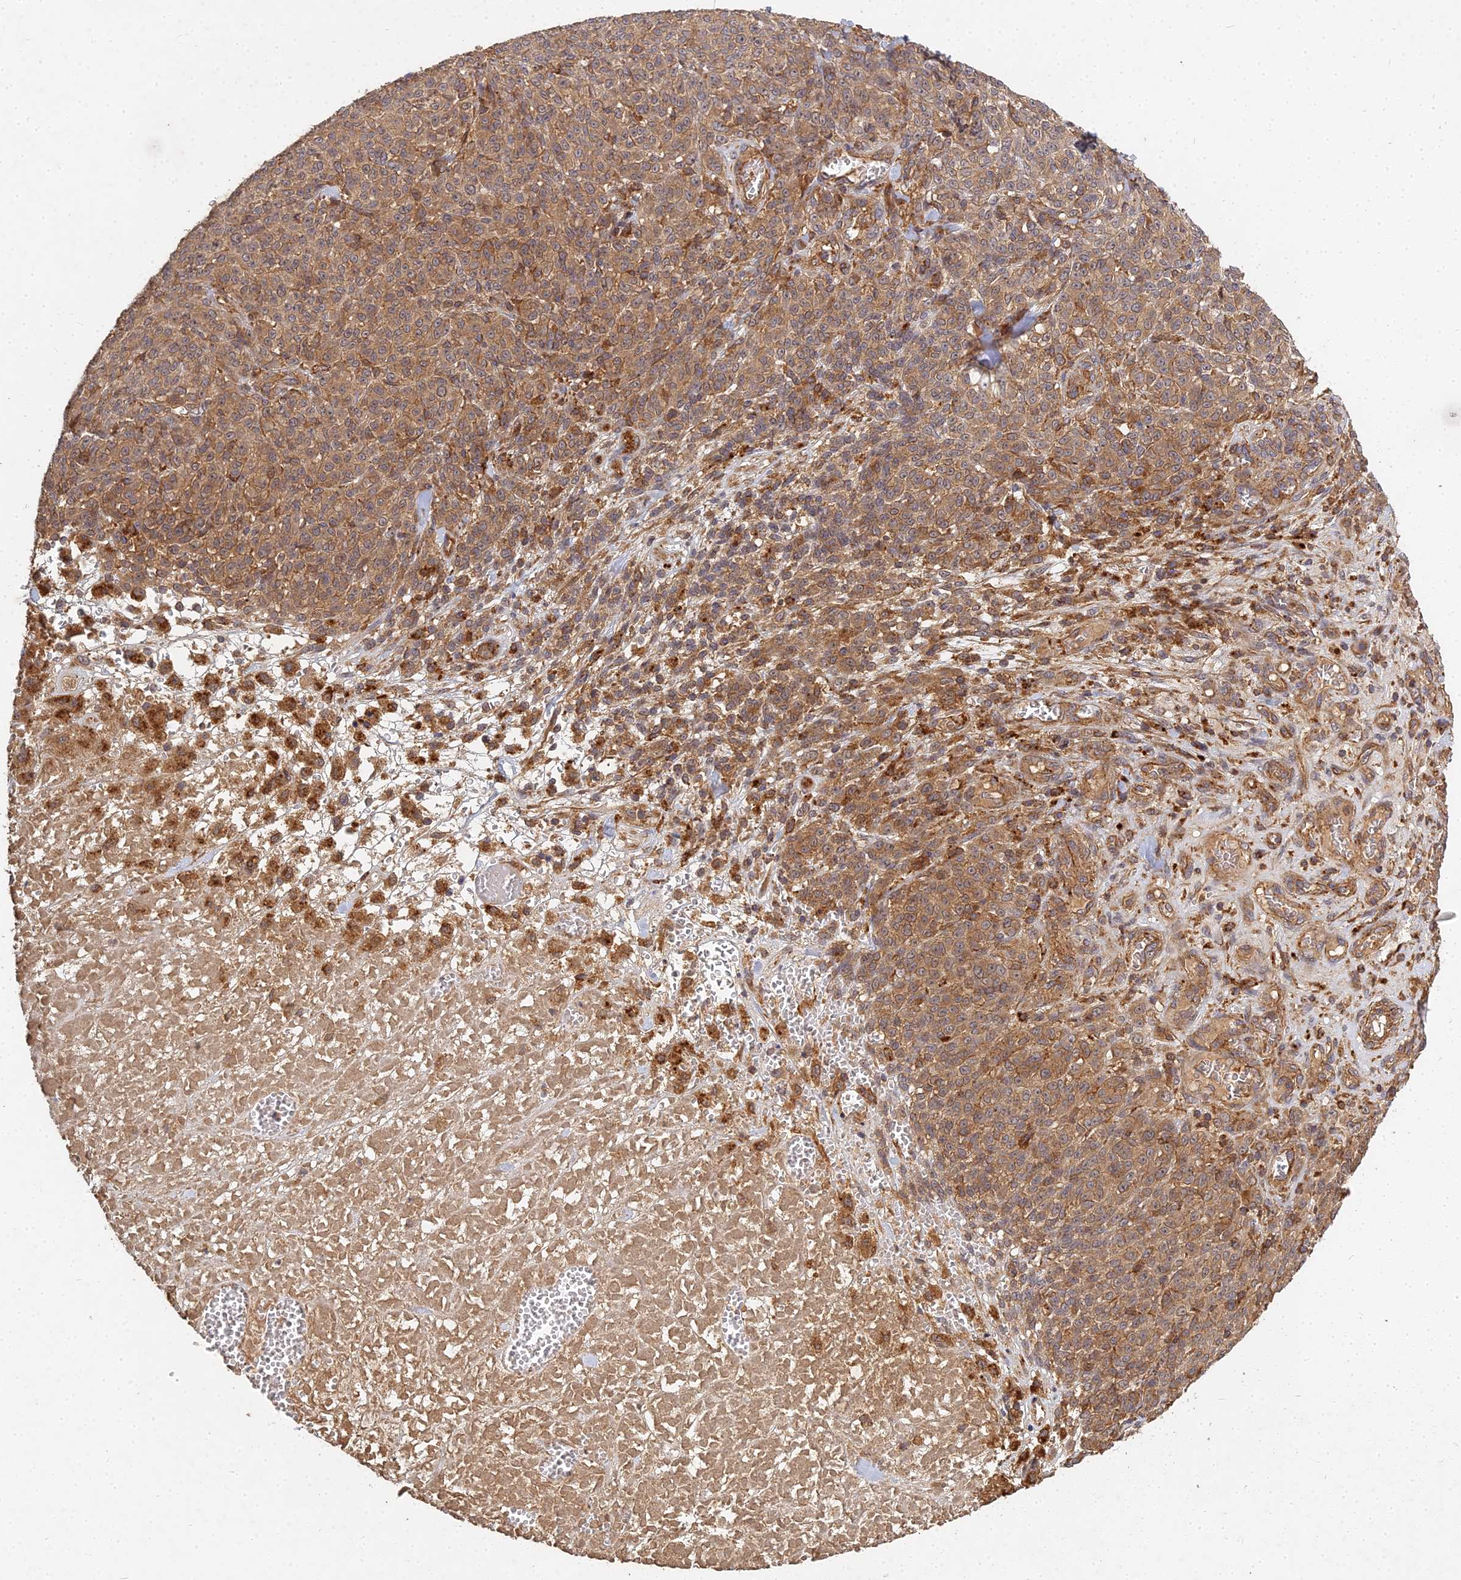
{"staining": {"intensity": "moderate", "quantity": ">75%", "location": "cytoplasmic/membranous,nuclear"}, "tissue": "melanoma", "cell_type": "Tumor cells", "image_type": "cancer", "snomed": [{"axis": "morphology", "description": "Normal tissue, NOS"}, {"axis": "morphology", "description": "Malignant melanoma, NOS"}, {"axis": "topography", "description": "Skin"}], "caption": "Protein expression analysis of melanoma reveals moderate cytoplasmic/membranous and nuclear staining in approximately >75% of tumor cells. (DAB IHC with brightfield microscopy, high magnification).", "gene": "UBE2W", "patient": {"sex": "female", "age": 34}}